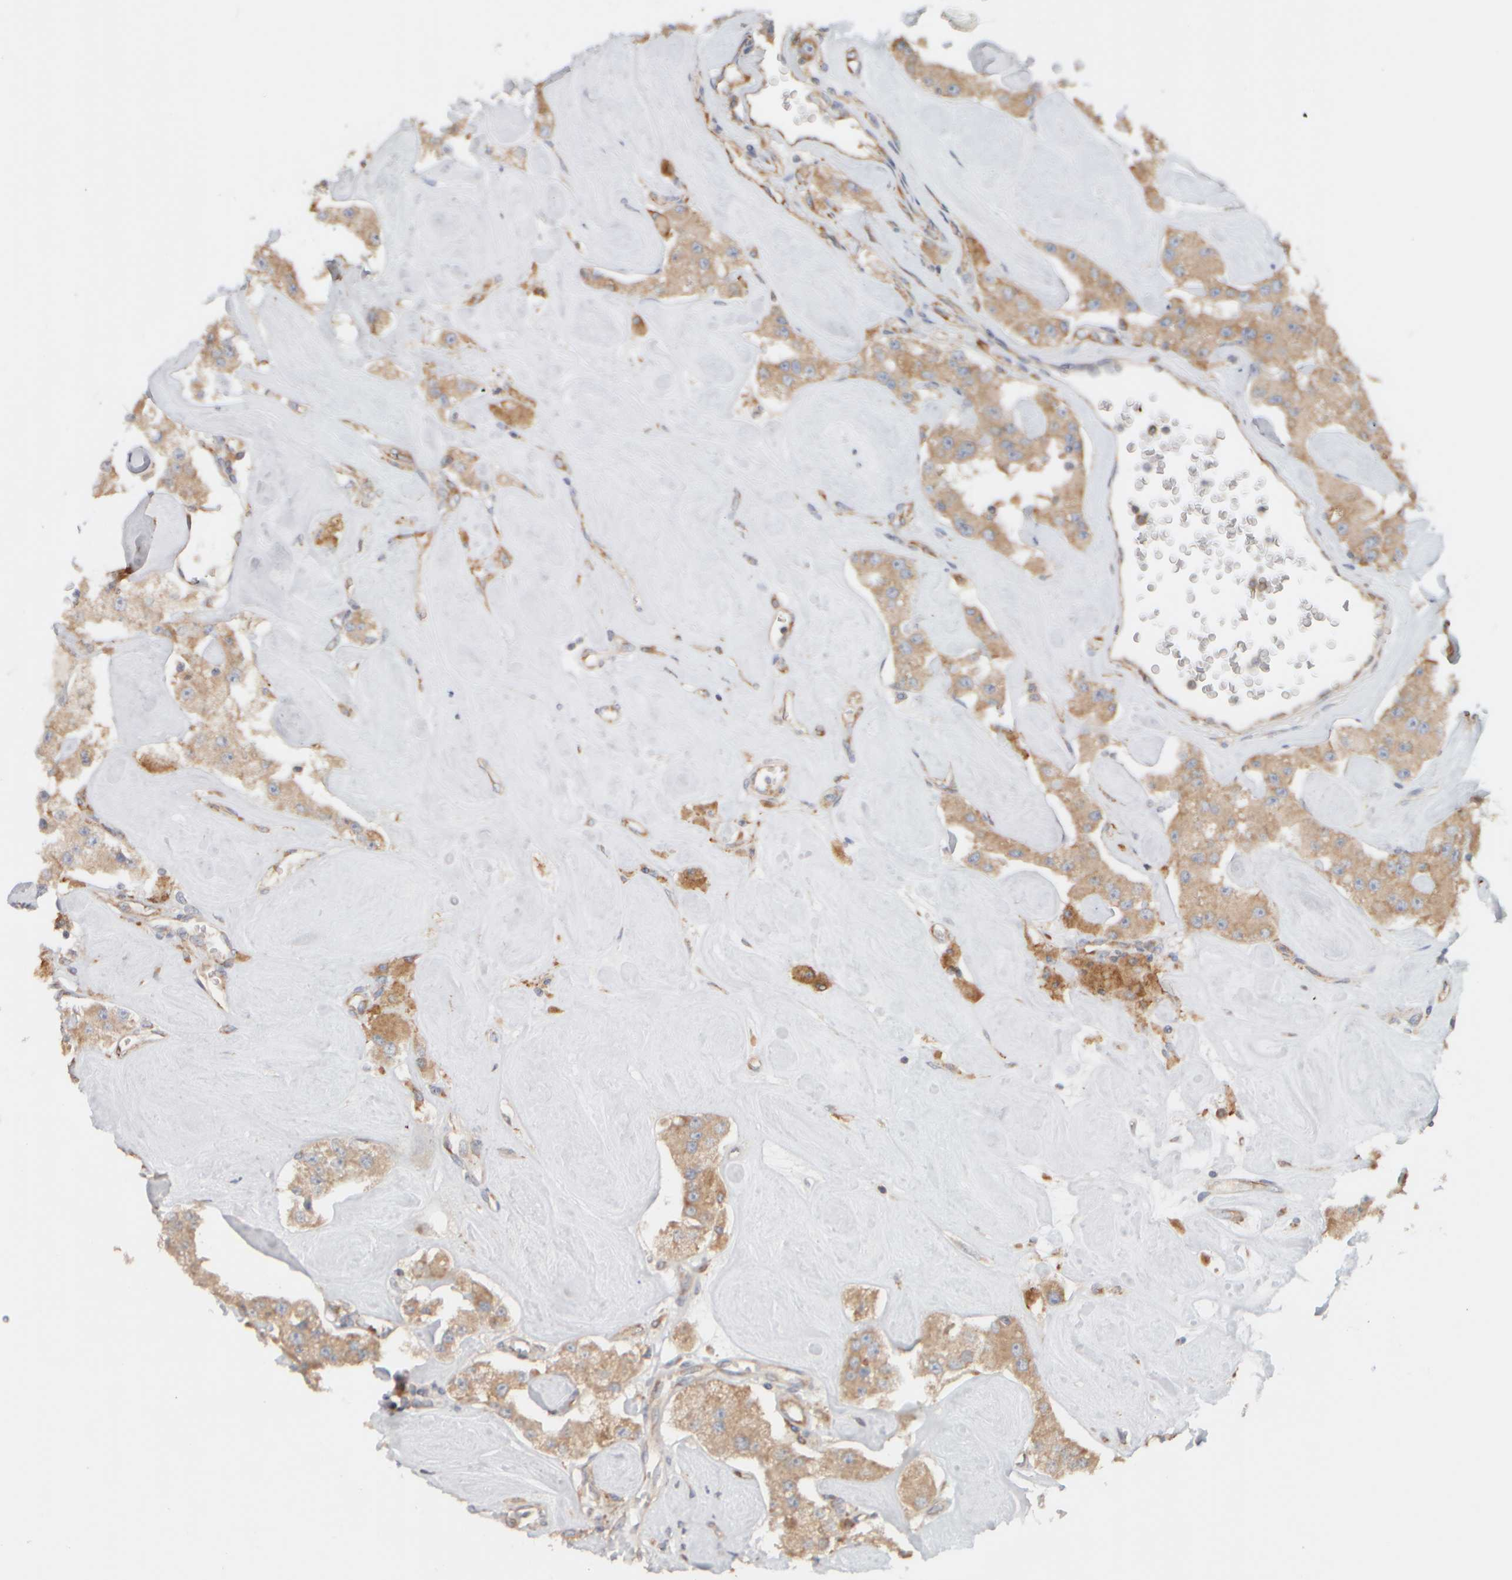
{"staining": {"intensity": "moderate", "quantity": ">75%", "location": "cytoplasmic/membranous"}, "tissue": "carcinoid", "cell_type": "Tumor cells", "image_type": "cancer", "snomed": [{"axis": "morphology", "description": "Carcinoid, malignant, NOS"}, {"axis": "topography", "description": "Pancreas"}], "caption": "A brown stain labels moderate cytoplasmic/membranous staining of a protein in carcinoid tumor cells.", "gene": "EIF2B3", "patient": {"sex": "male", "age": 41}}